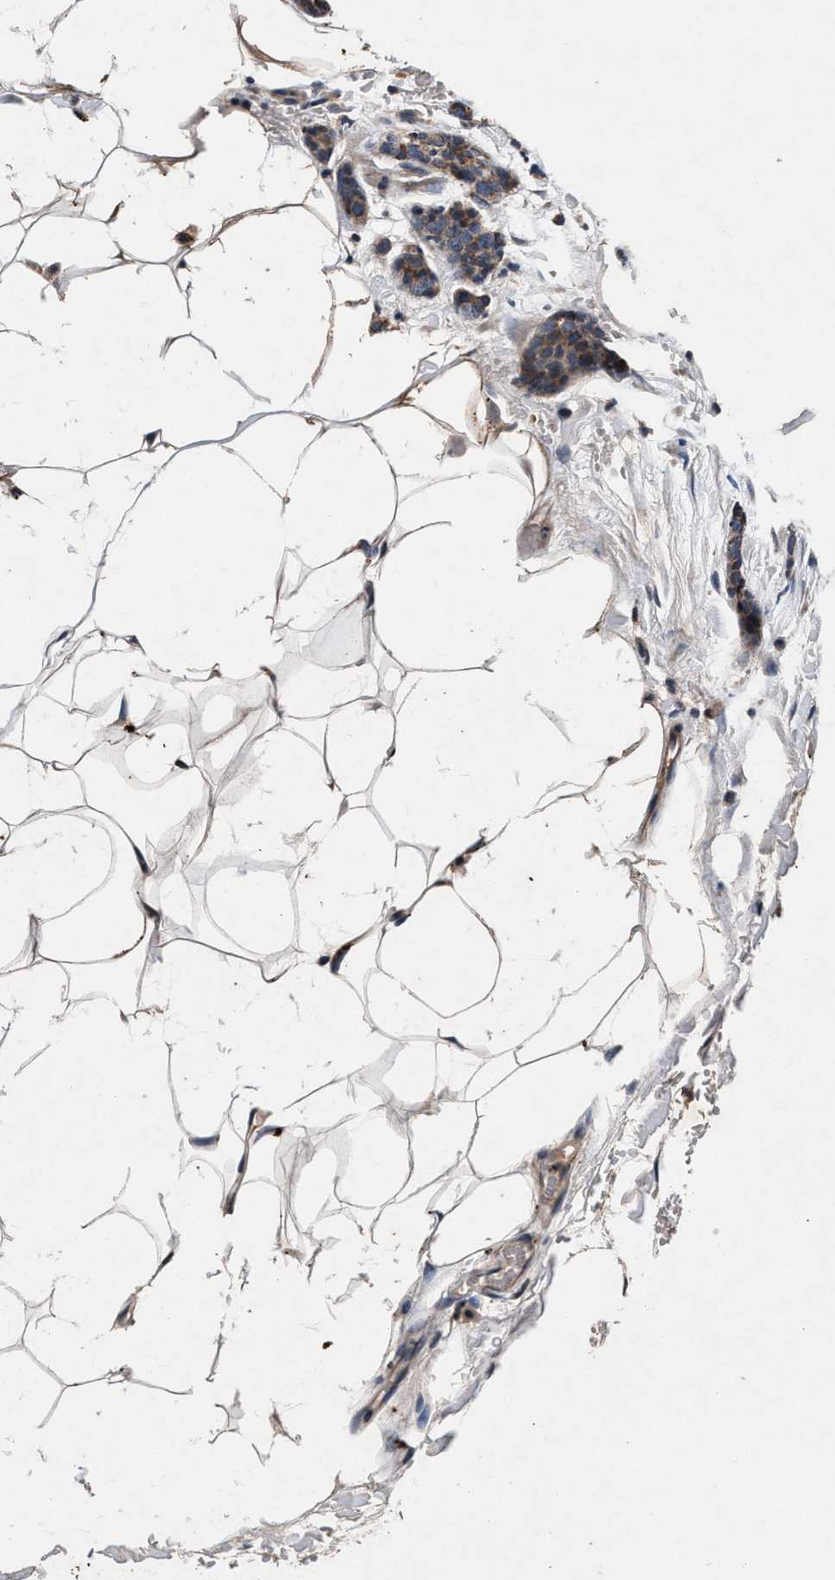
{"staining": {"intensity": "weak", "quantity": ">75%", "location": "cytoplasmic/membranous"}, "tissue": "breast cancer", "cell_type": "Tumor cells", "image_type": "cancer", "snomed": [{"axis": "morphology", "description": "Lobular carcinoma"}, {"axis": "topography", "description": "Skin"}, {"axis": "topography", "description": "Breast"}], "caption": "High-power microscopy captured an IHC histopathology image of breast lobular carcinoma, revealing weak cytoplasmic/membranous expression in approximately >75% of tumor cells.", "gene": "PKD2L1", "patient": {"sex": "female", "age": 46}}